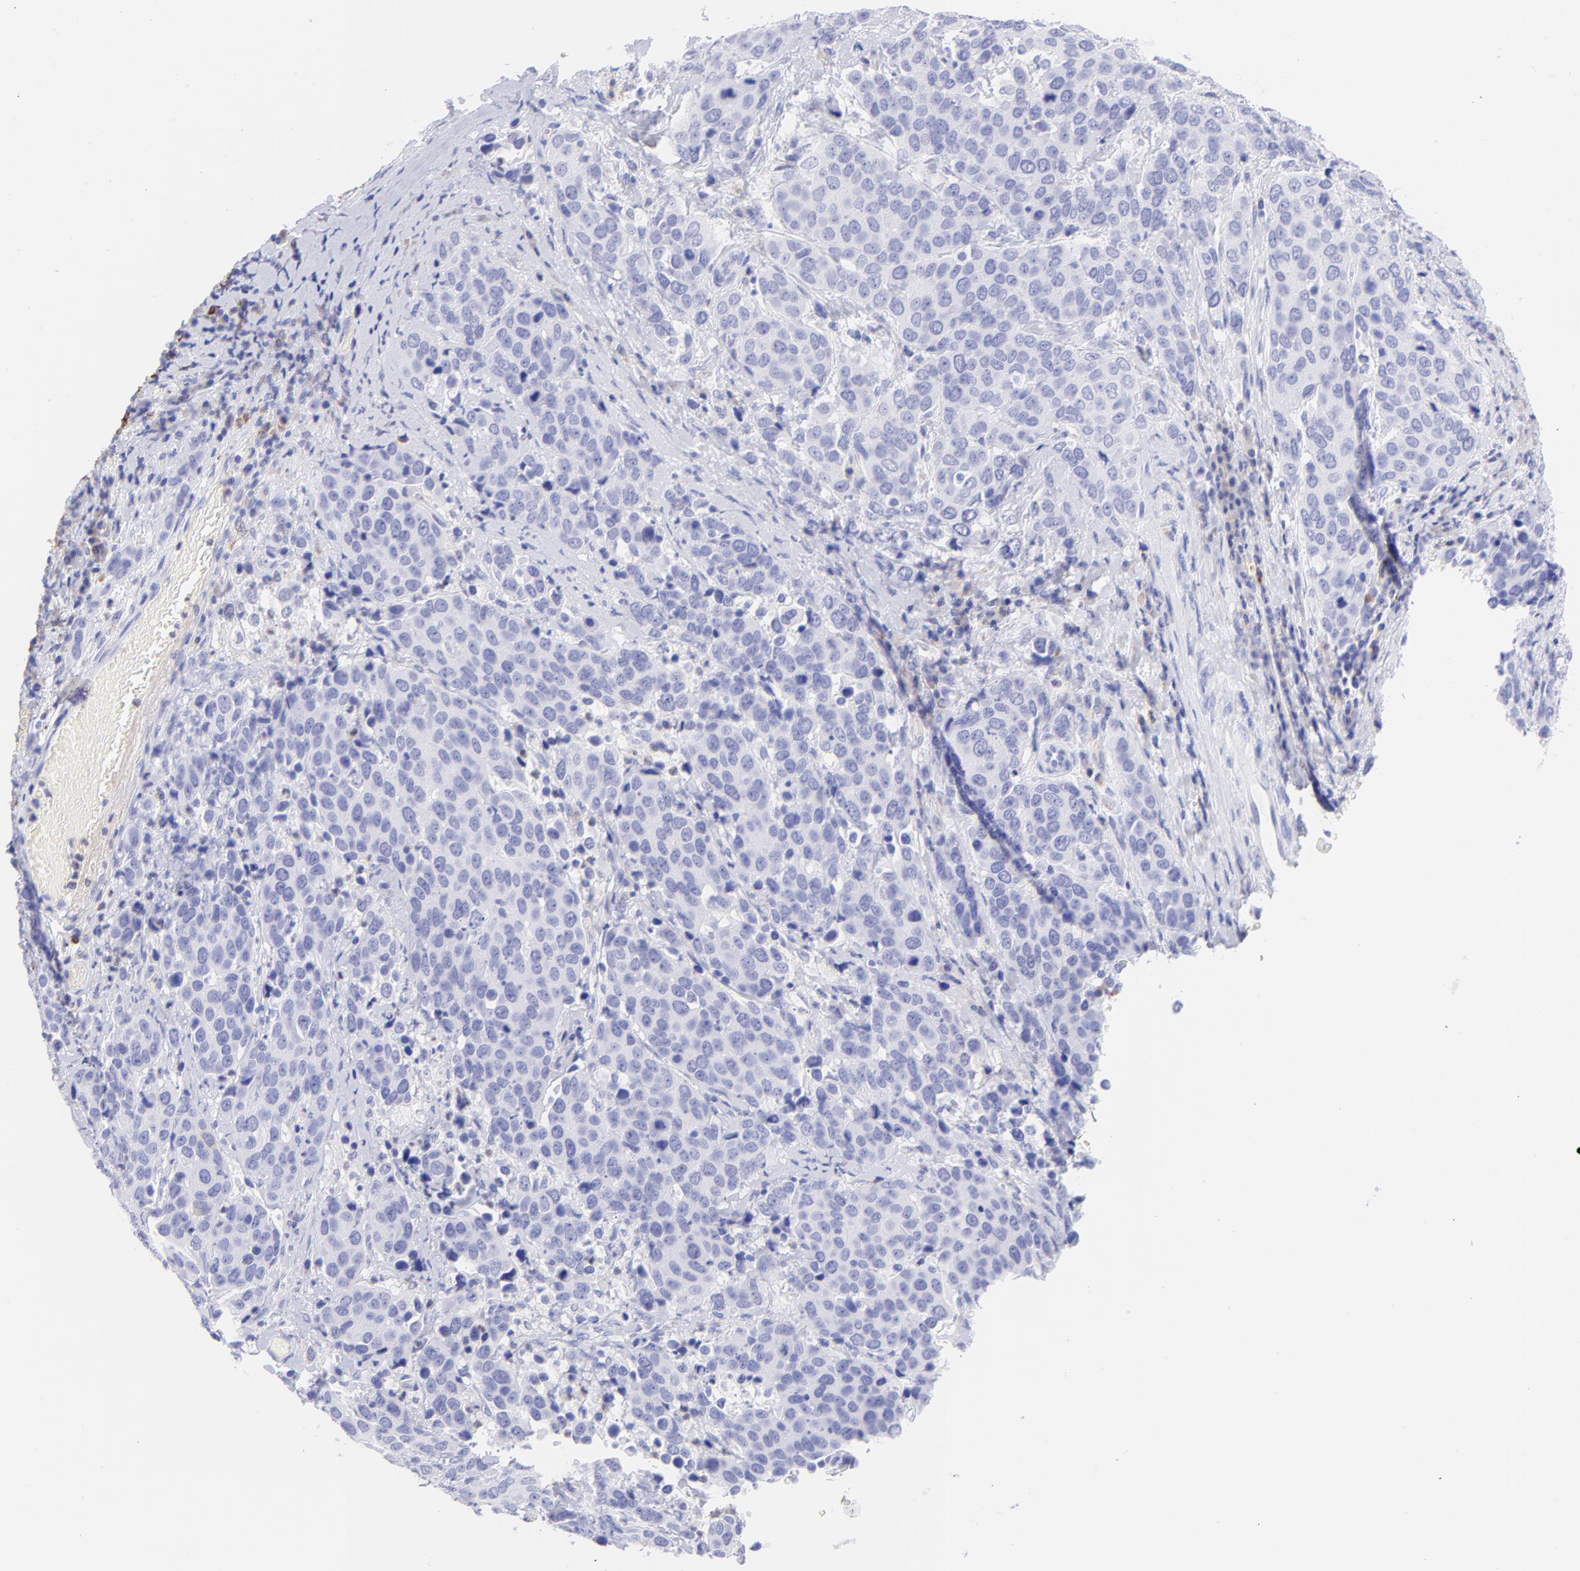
{"staining": {"intensity": "negative", "quantity": "none", "location": "none"}, "tissue": "cervical cancer", "cell_type": "Tumor cells", "image_type": "cancer", "snomed": [{"axis": "morphology", "description": "Squamous cell carcinoma, NOS"}, {"axis": "topography", "description": "Cervix"}], "caption": "Immunohistochemistry (IHC) histopathology image of neoplastic tissue: human squamous cell carcinoma (cervical) stained with DAB (3,3'-diaminobenzidine) exhibits no significant protein expression in tumor cells.", "gene": "IRAG2", "patient": {"sex": "female", "age": 54}}